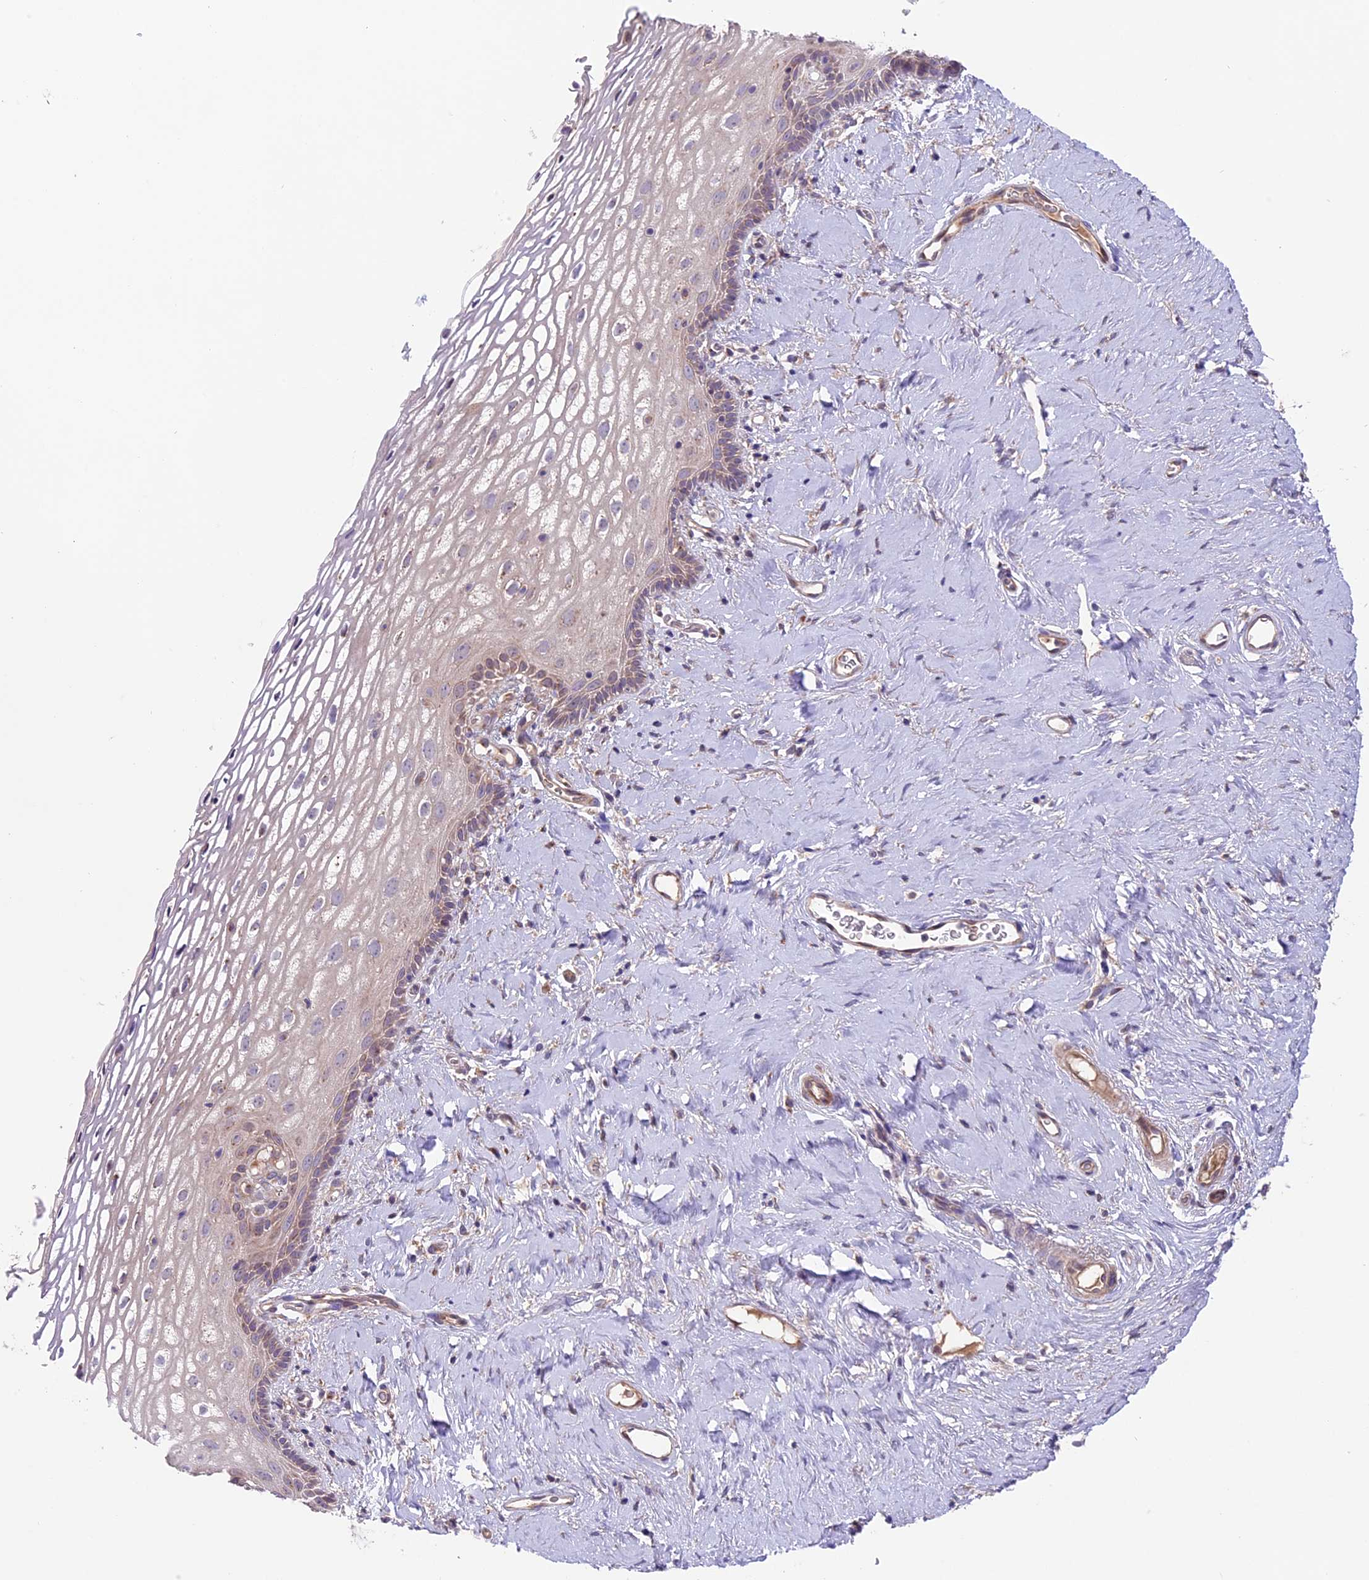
{"staining": {"intensity": "weak", "quantity": "<25%", "location": "cytoplasmic/membranous"}, "tissue": "vagina", "cell_type": "Squamous epithelial cells", "image_type": "normal", "snomed": [{"axis": "morphology", "description": "Normal tissue, NOS"}, {"axis": "morphology", "description": "Adenocarcinoma, NOS"}, {"axis": "topography", "description": "Rectum"}, {"axis": "topography", "description": "Vagina"}], "caption": "Vagina was stained to show a protein in brown. There is no significant expression in squamous epithelial cells. (DAB immunohistochemistry (IHC) with hematoxylin counter stain).", "gene": "COG8", "patient": {"sex": "female", "age": 71}}